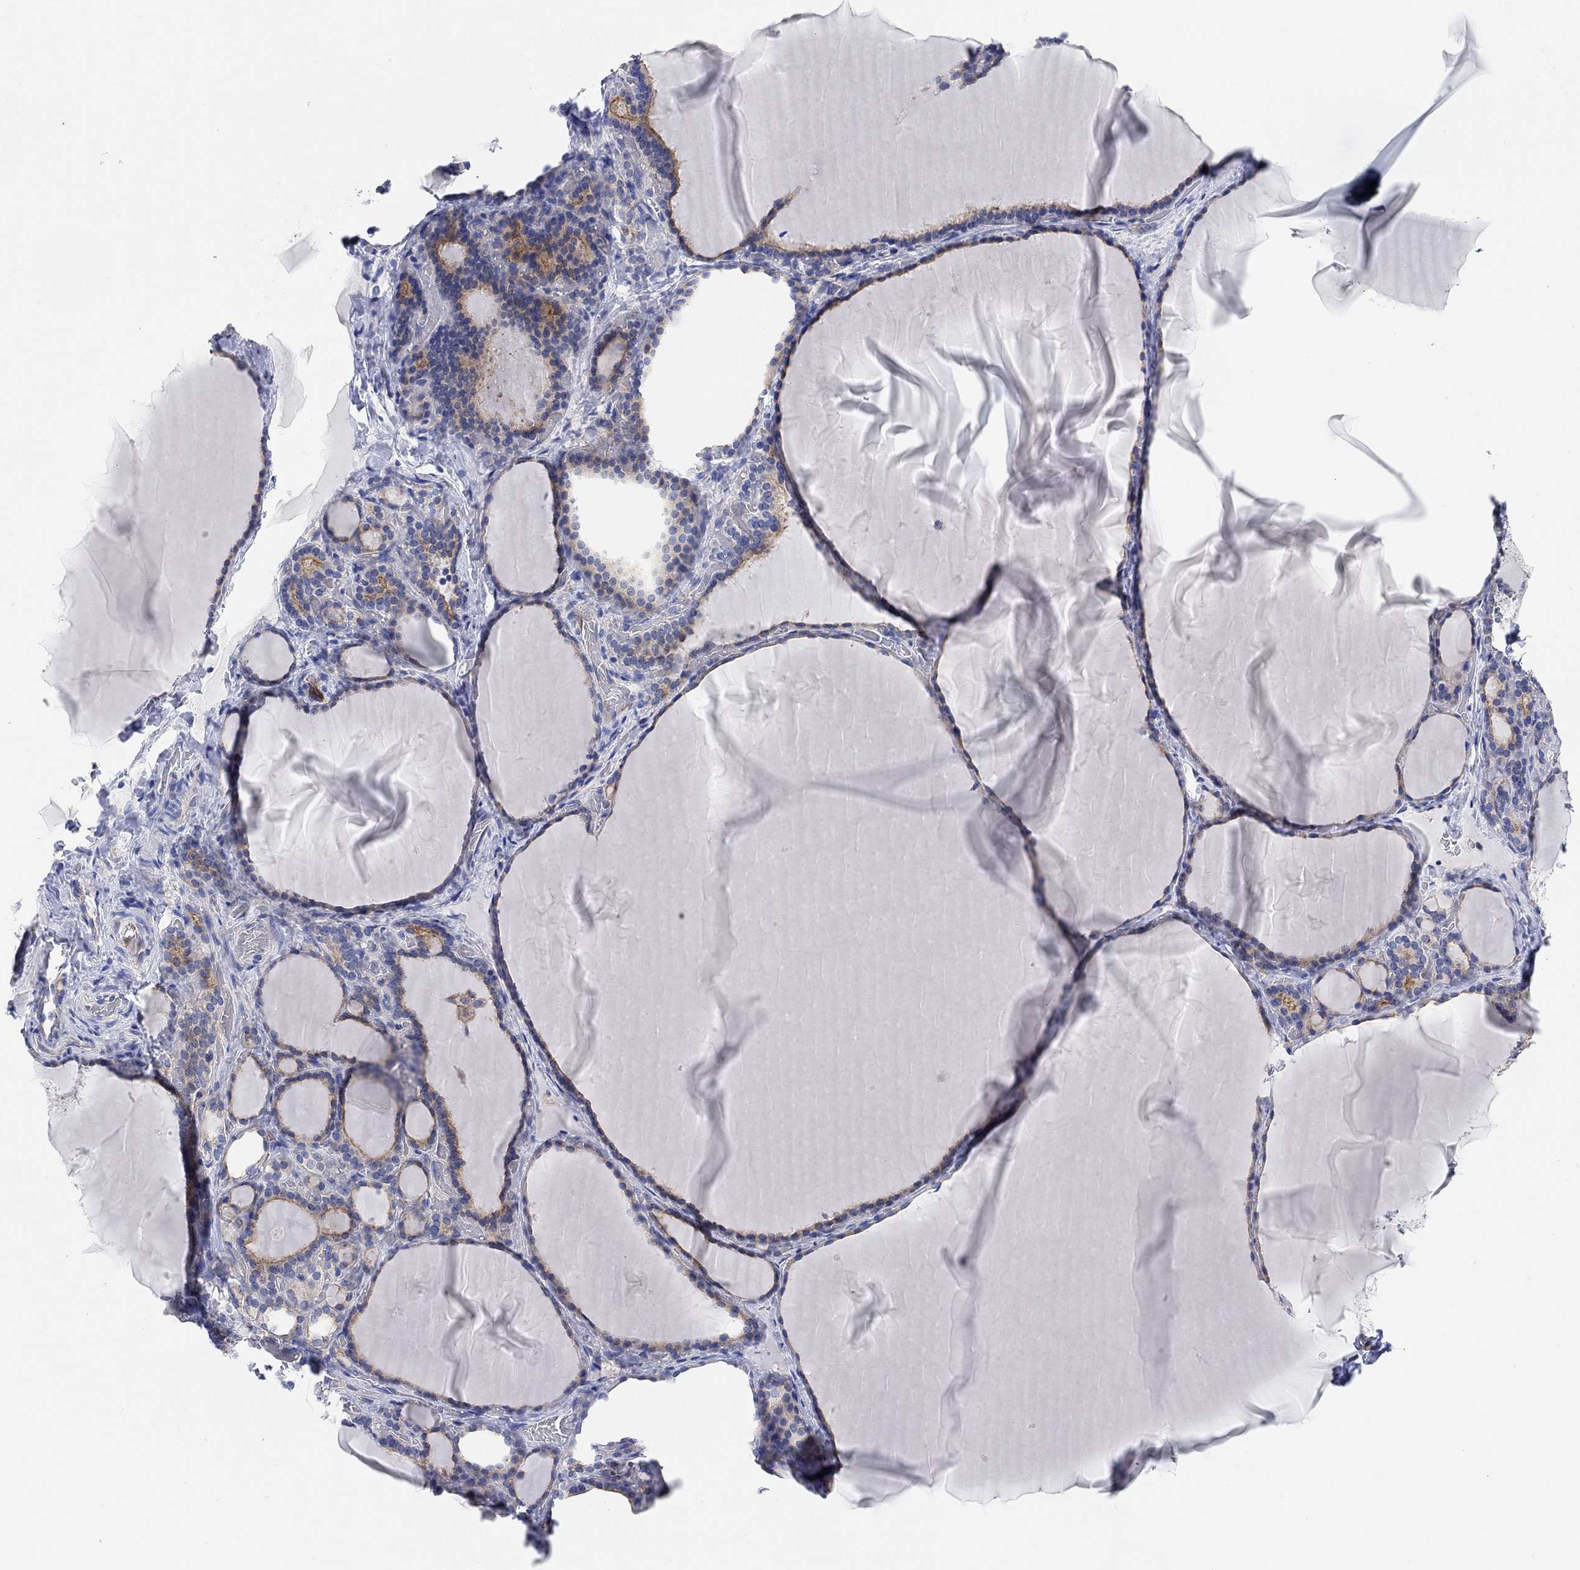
{"staining": {"intensity": "strong", "quantity": "<25%", "location": "cytoplasmic/membranous"}, "tissue": "thyroid gland", "cell_type": "Glandular cells", "image_type": "normal", "snomed": [{"axis": "morphology", "description": "Normal tissue, NOS"}, {"axis": "morphology", "description": "Hyperplasia, NOS"}, {"axis": "topography", "description": "Thyroid gland"}], "caption": "Brown immunohistochemical staining in unremarkable thyroid gland demonstrates strong cytoplasmic/membranous staining in about <25% of glandular cells.", "gene": "RGS1", "patient": {"sex": "female", "age": 27}}